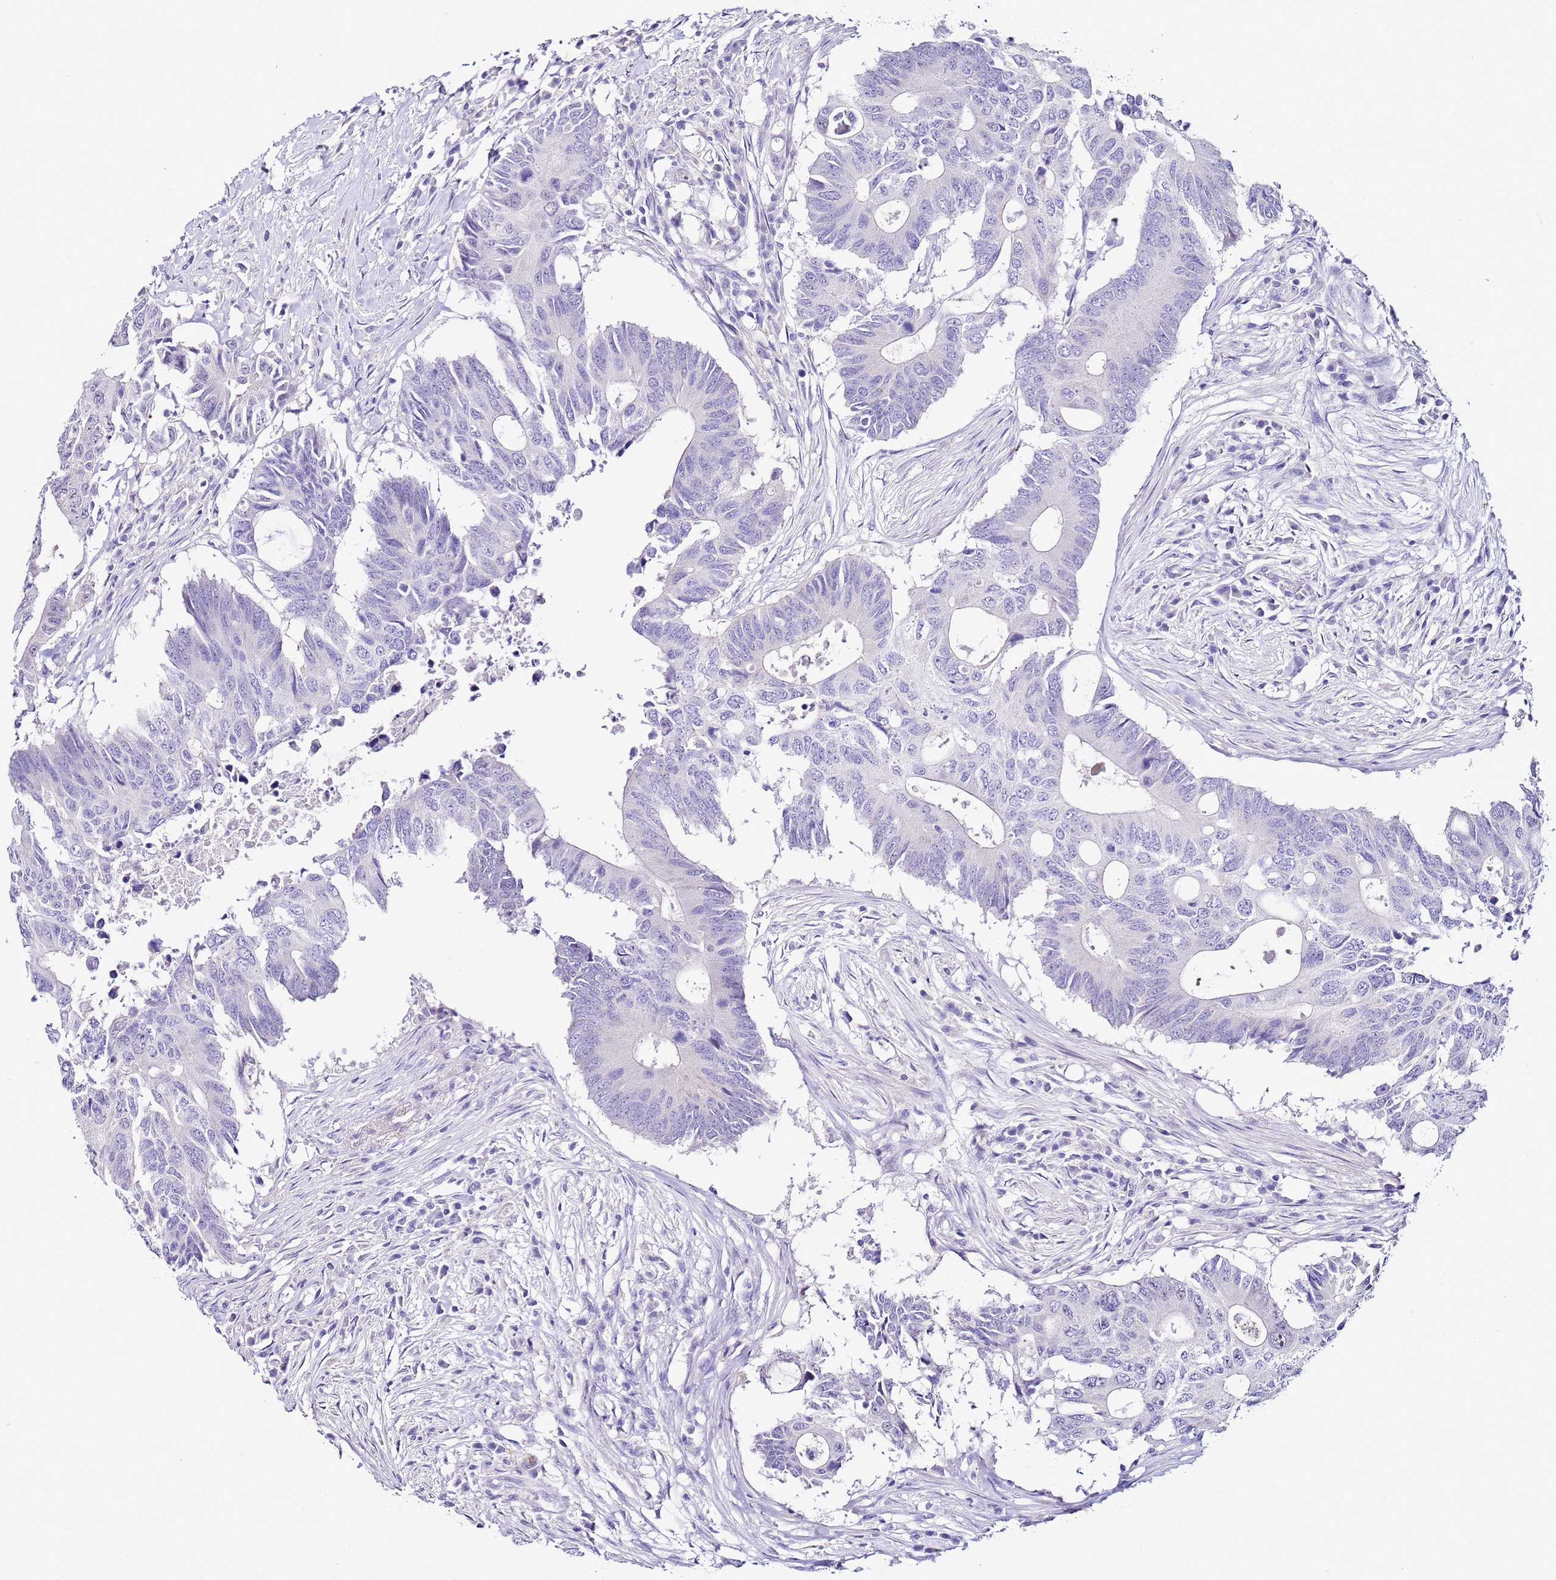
{"staining": {"intensity": "negative", "quantity": "none", "location": "none"}, "tissue": "colorectal cancer", "cell_type": "Tumor cells", "image_type": "cancer", "snomed": [{"axis": "morphology", "description": "Adenocarcinoma, NOS"}, {"axis": "topography", "description": "Colon"}], "caption": "Immunohistochemistry image of colorectal cancer (adenocarcinoma) stained for a protein (brown), which shows no expression in tumor cells.", "gene": "HGD", "patient": {"sex": "male", "age": 71}}